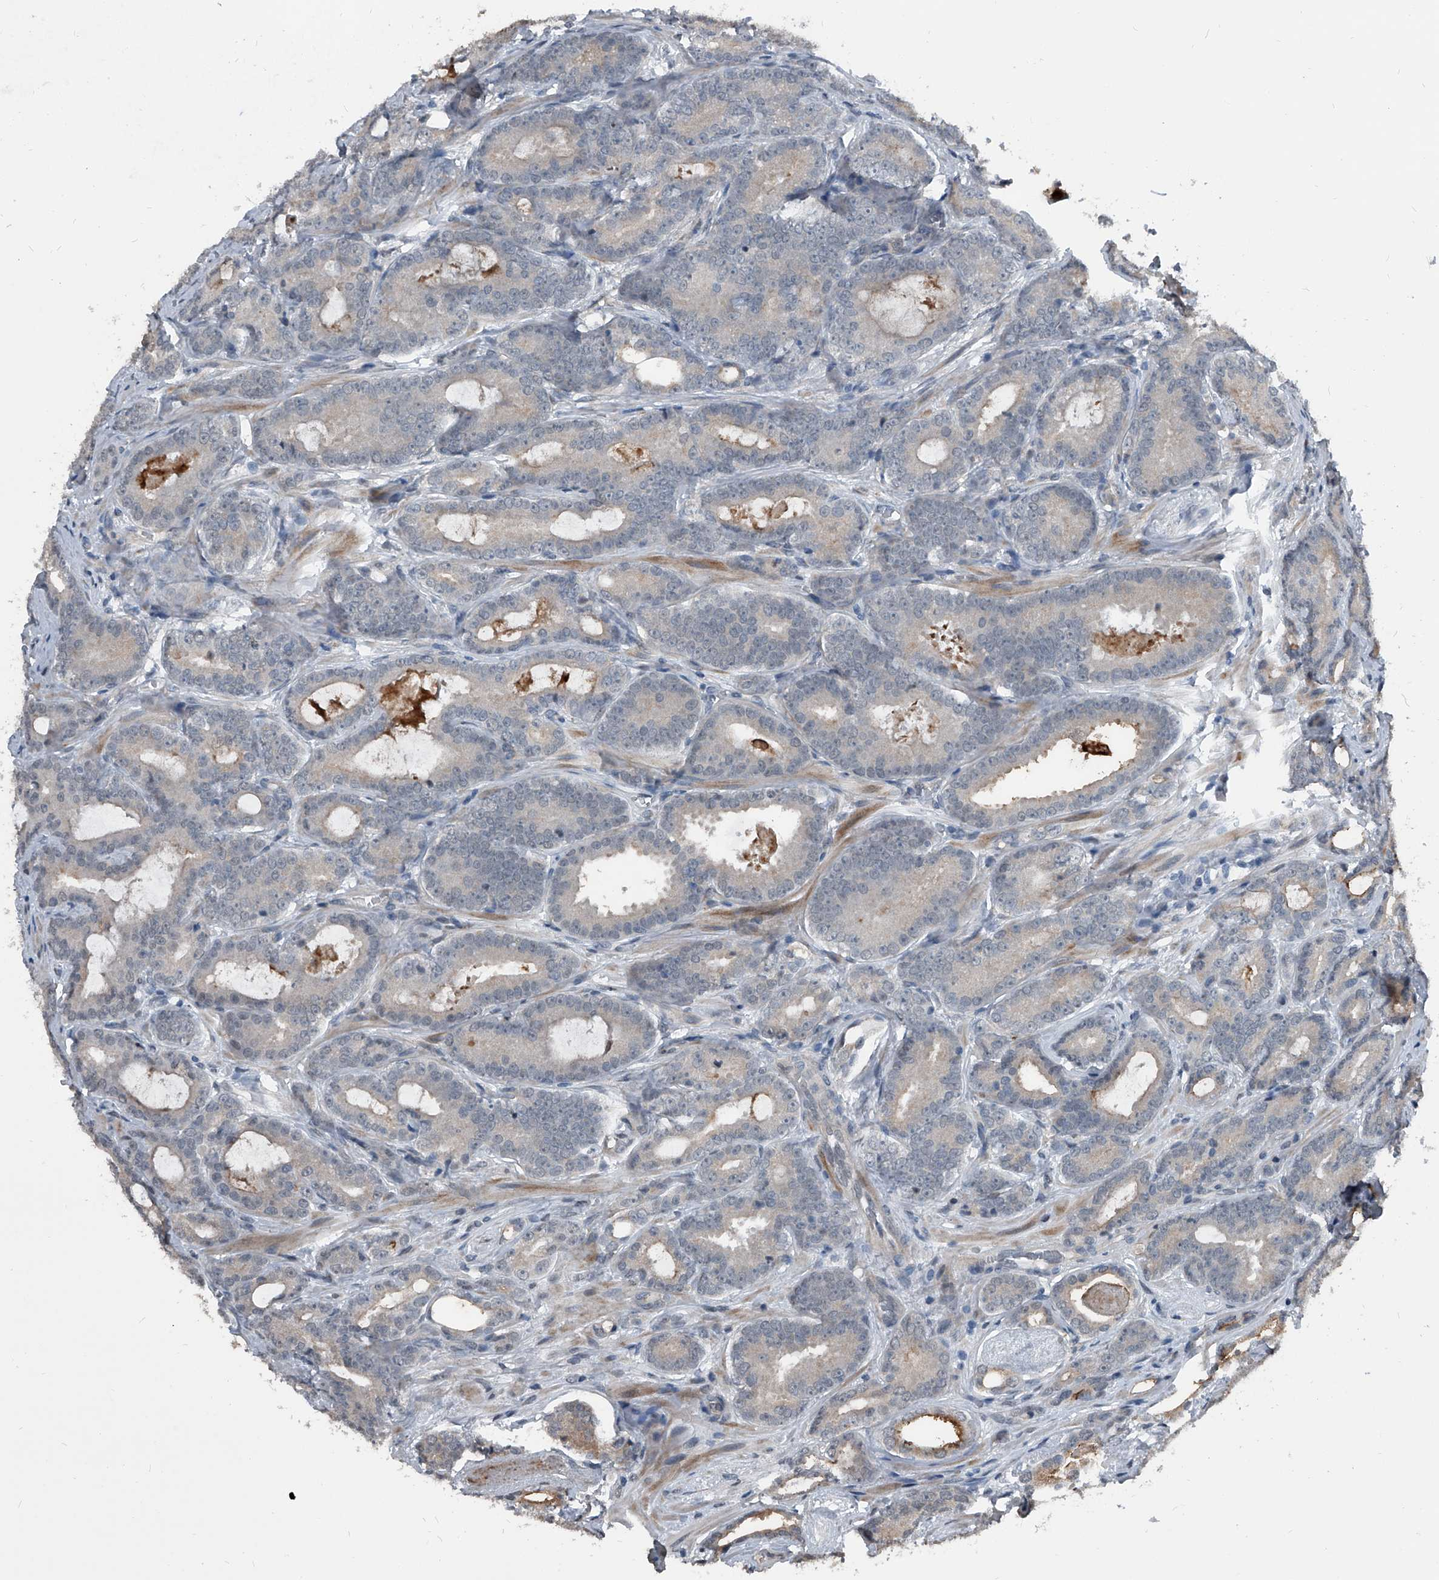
{"staining": {"intensity": "negative", "quantity": "none", "location": "none"}, "tissue": "prostate cancer", "cell_type": "Tumor cells", "image_type": "cancer", "snomed": [{"axis": "morphology", "description": "Adenocarcinoma, High grade"}, {"axis": "topography", "description": "Prostate"}], "caption": "DAB (3,3'-diaminobenzidine) immunohistochemical staining of human adenocarcinoma (high-grade) (prostate) reveals no significant staining in tumor cells.", "gene": "MEN1", "patient": {"sex": "male", "age": 66}}